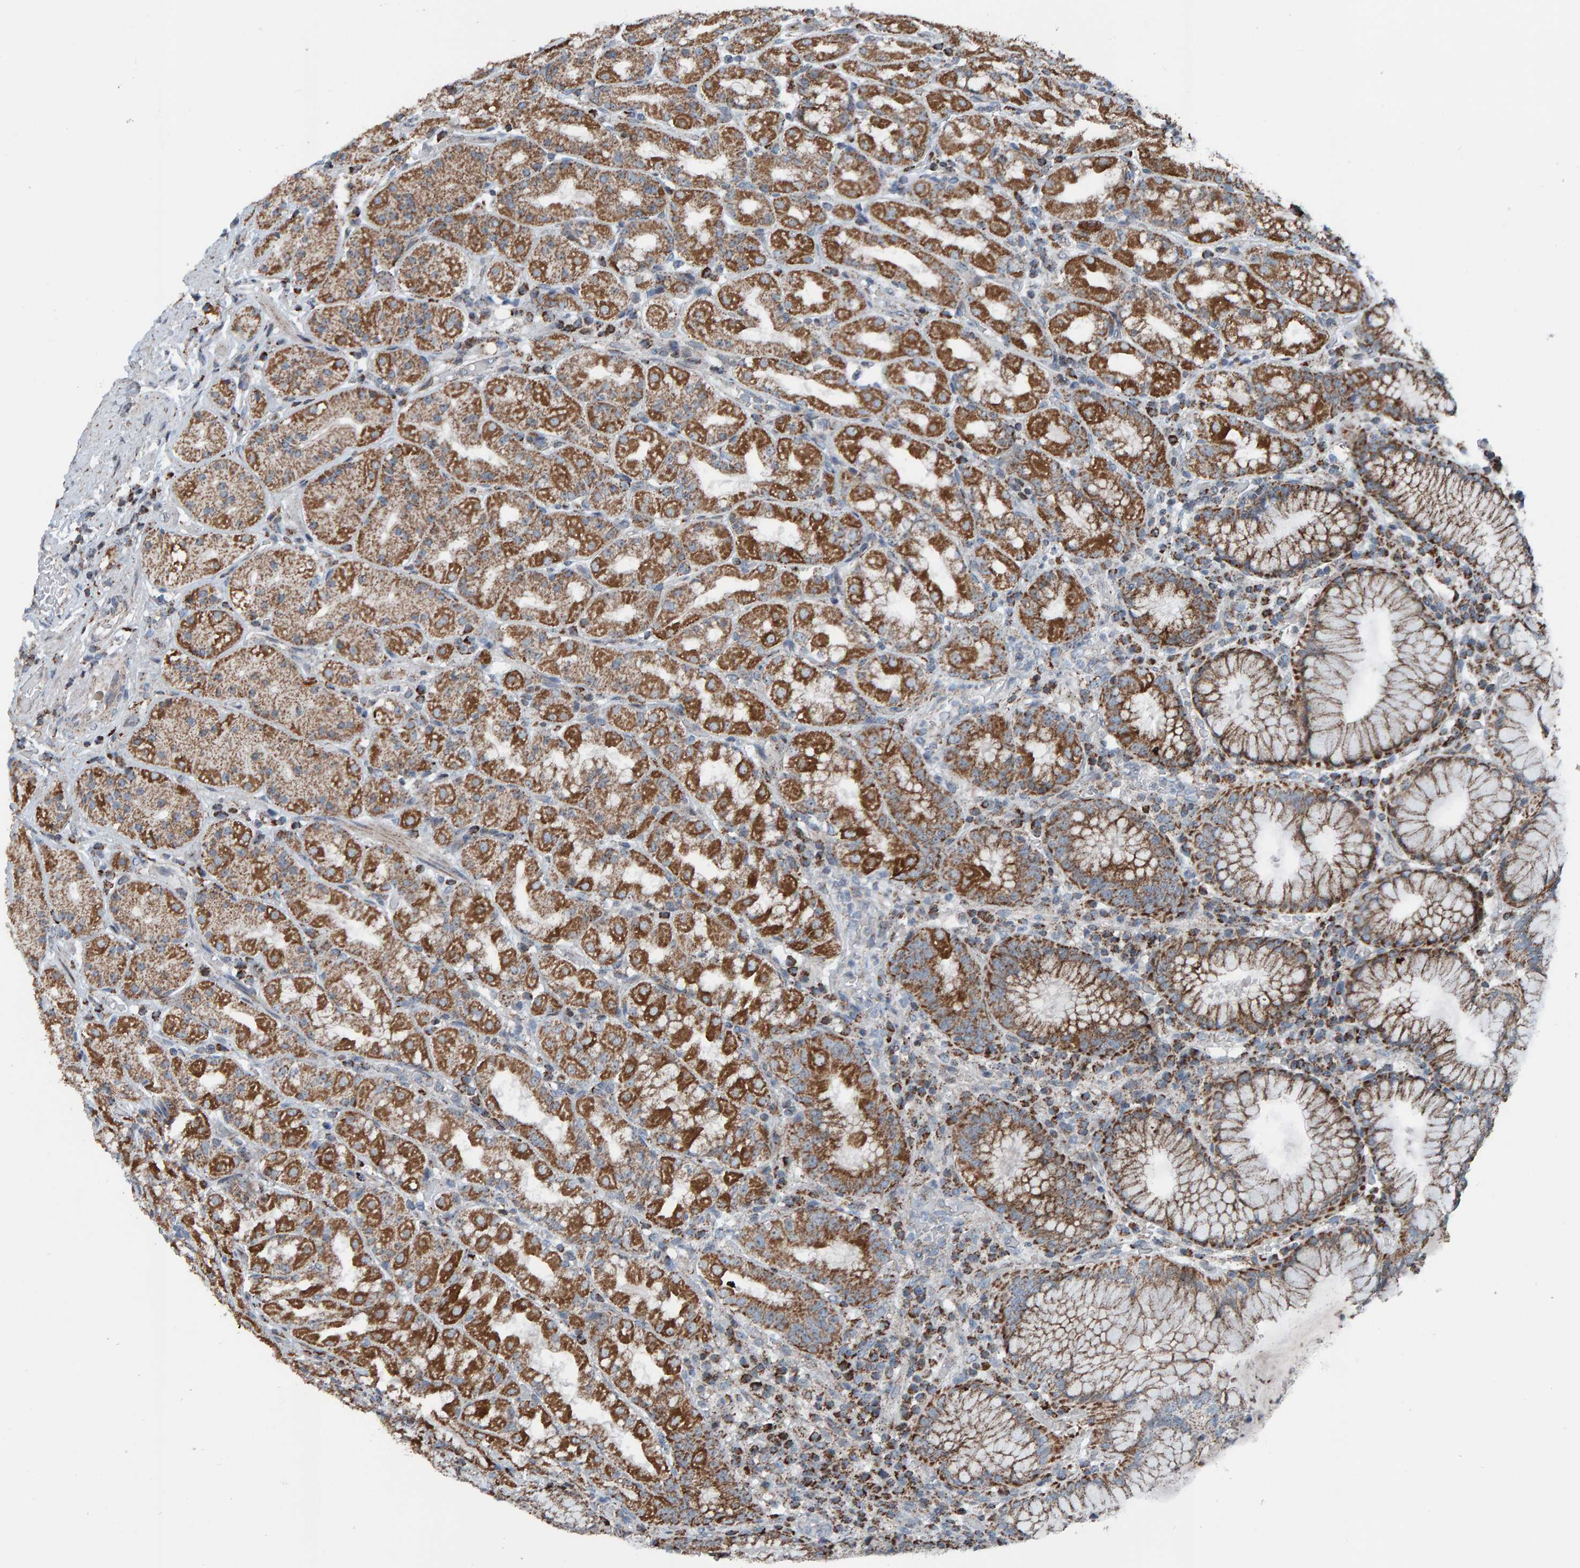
{"staining": {"intensity": "moderate", "quantity": ">75%", "location": "cytoplasmic/membranous"}, "tissue": "stomach", "cell_type": "Glandular cells", "image_type": "normal", "snomed": [{"axis": "morphology", "description": "Normal tissue, NOS"}, {"axis": "topography", "description": "Stomach, lower"}], "caption": "Immunohistochemistry photomicrograph of unremarkable human stomach stained for a protein (brown), which displays medium levels of moderate cytoplasmic/membranous staining in about >75% of glandular cells.", "gene": "ZNF48", "patient": {"sex": "female", "age": 56}}